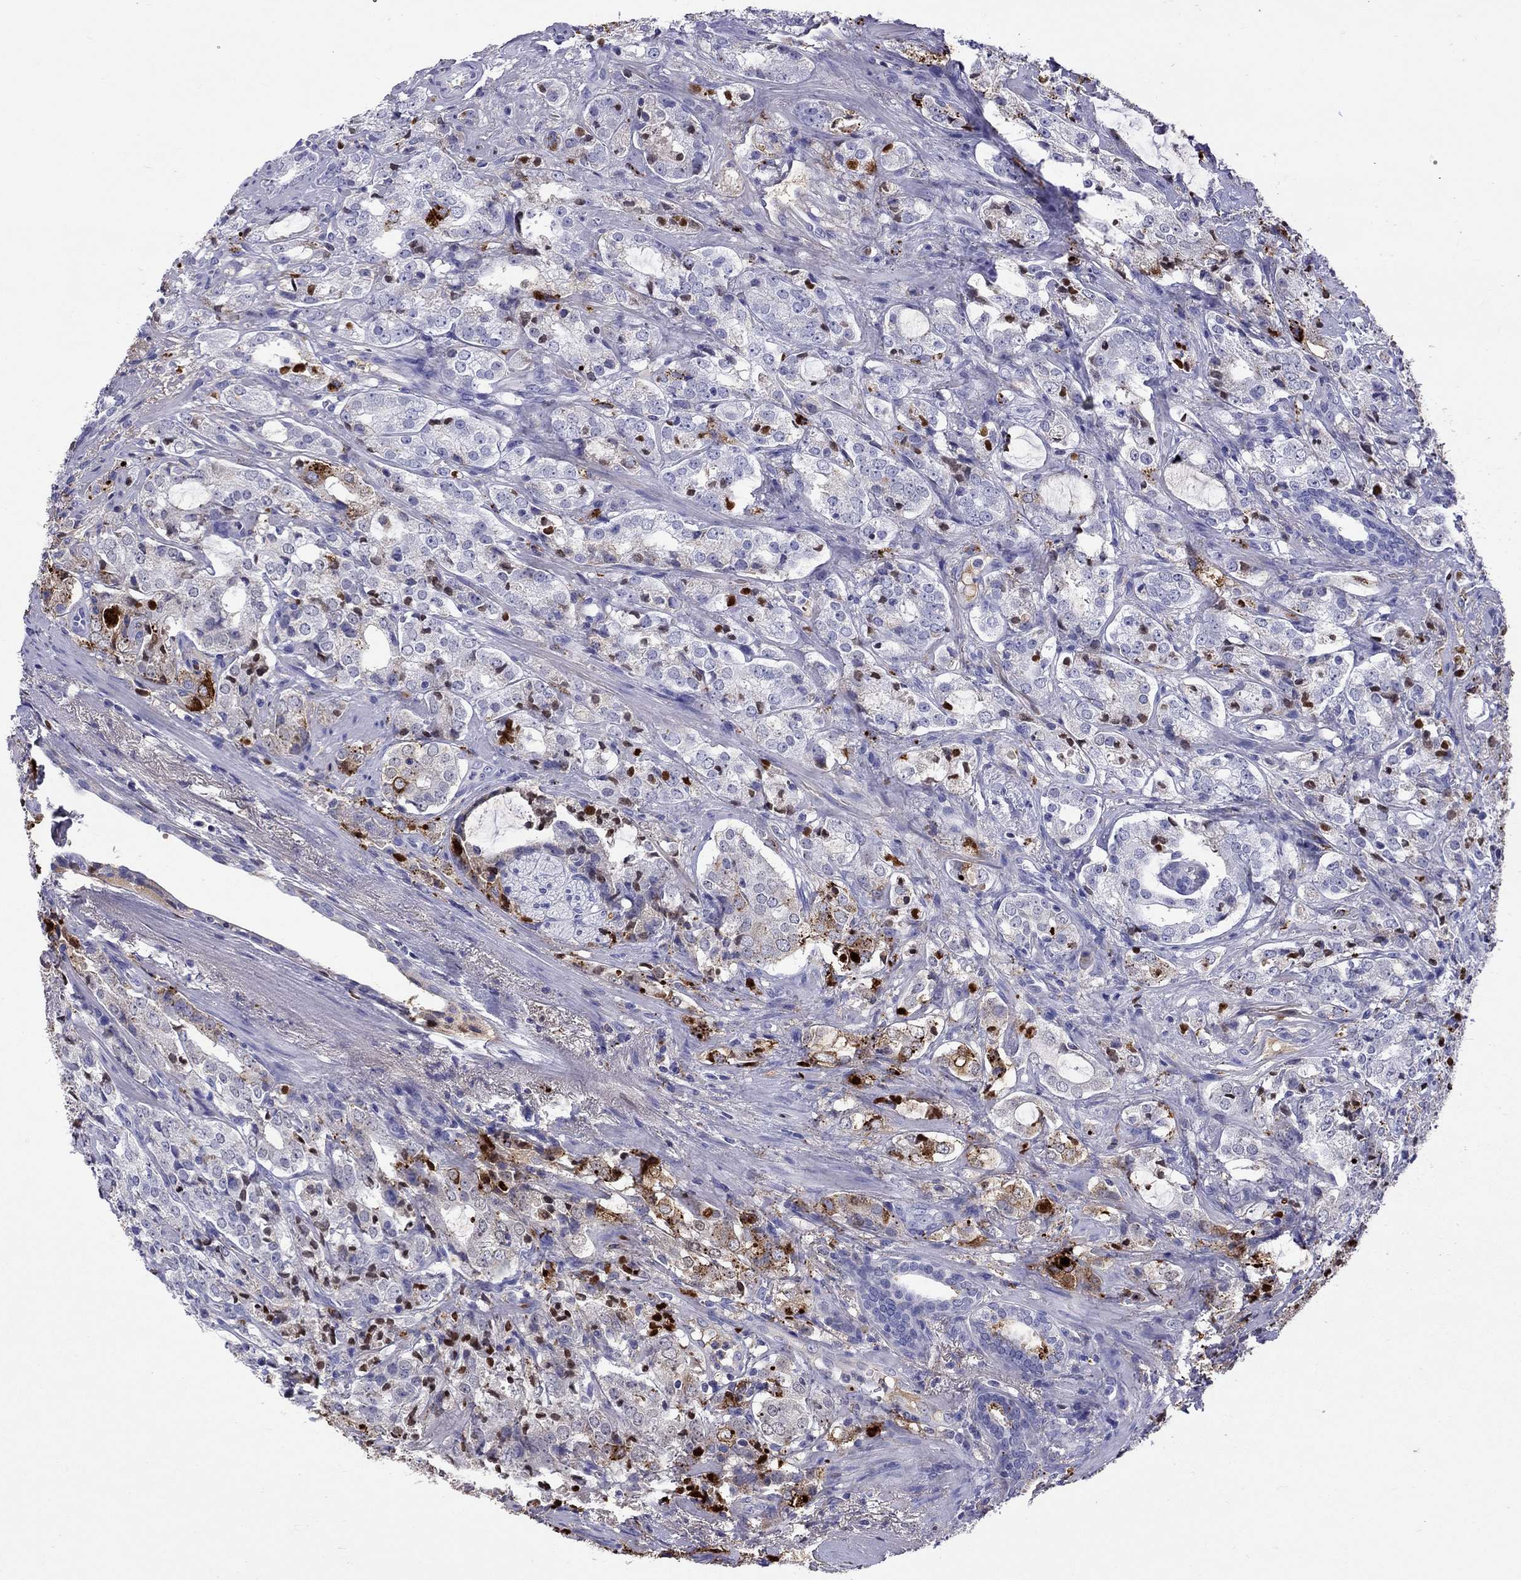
{"staining": {"intensity": "strong", "quantity": "<25%", "location": "cytoplasmic/membranous"}, "tissue": "prostate cancer", "cell_type": "Tumor cells", "image_type": "cancer", "snomed": [{"axis": "morphology", "description": "Adenocarcinoma, NOS"}, {"axis": "topography", "description": "Prostate"}], "caption": "Protein expression by IHC demonstrates strong cytoplasmic/membranous staining in approximately <25% of tumor cells in prostate cancer.", "gene": "SERPINA3", "patient": {"sex": "male", "age": 66}}